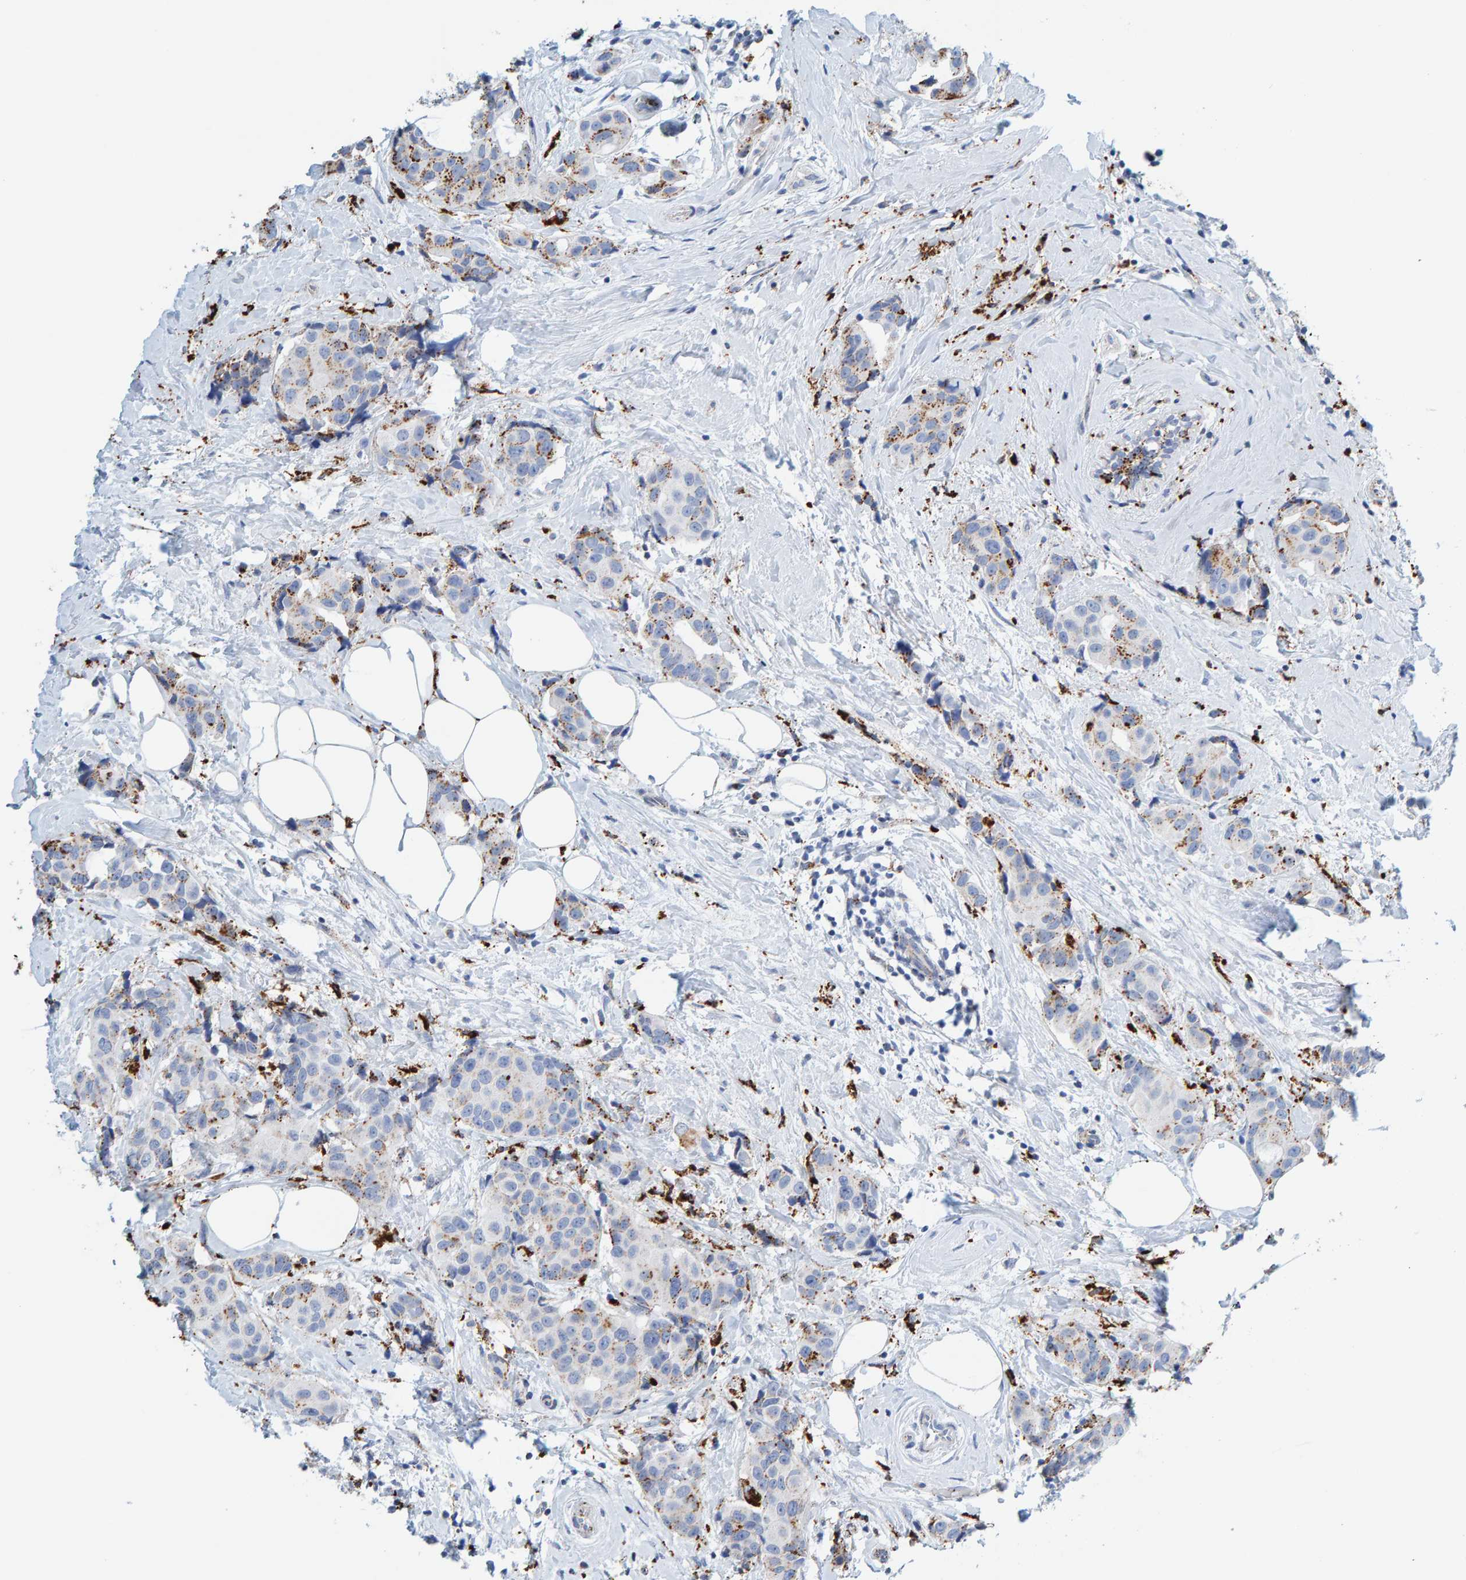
{"staining": {"intensity": "moderate", "quantity": "<25%", "location": "cytoplasmic/membranous"}, "tissue": "breast cancer", "cell_type": "Tumor cells", "image_type": "cancer", "snomed": [{"axis": "morphology", "description": "Normal tissue, NOS"}, {"axis": "morphology", "description": "Duct carcinoma"}, {"axis": "topography", "description": "Breast"}], "caption": "Human breast infiltrating ductal carcinoma stained with a protein marker displays moderate staining in tumor cells.", "gene": "BIN3", "patient": {"sex": "female", "age": 39}}